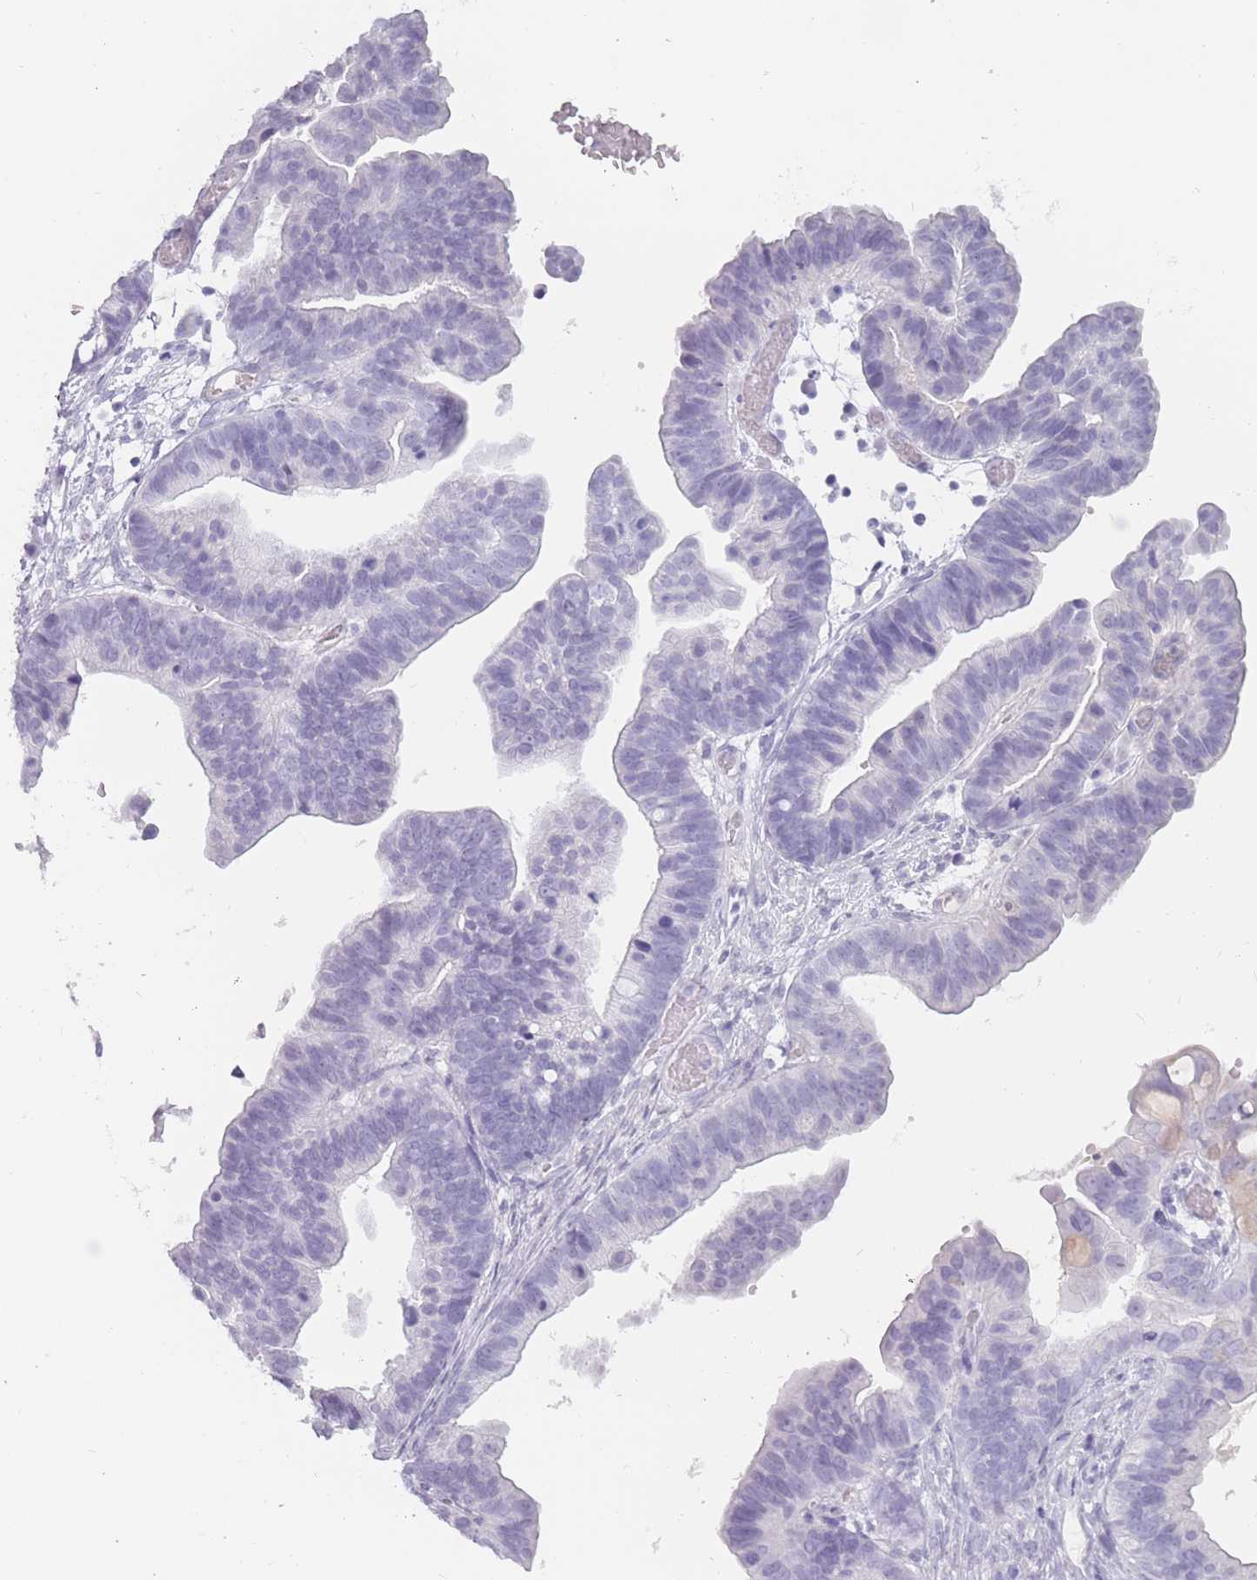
{"staining": {"intensity": "negative", "quantity": "none", "location": "none"}, "tissue": "ovarian cancer", "cell_type": "Tumor cells", "image_type": "cancer", "snomed": [{"axis": "morphology", "description": "Cystadenocarcinoma, serous, NOS"}, {"axis": "topography", "description": "Ovary"}], "caption": "The photomicrograph displays no staining of tumor cells in serous cystadenocarcinoma (ovarian).", "gene": "PNMA3", "patient": {"sex": "female", "age": 56}}